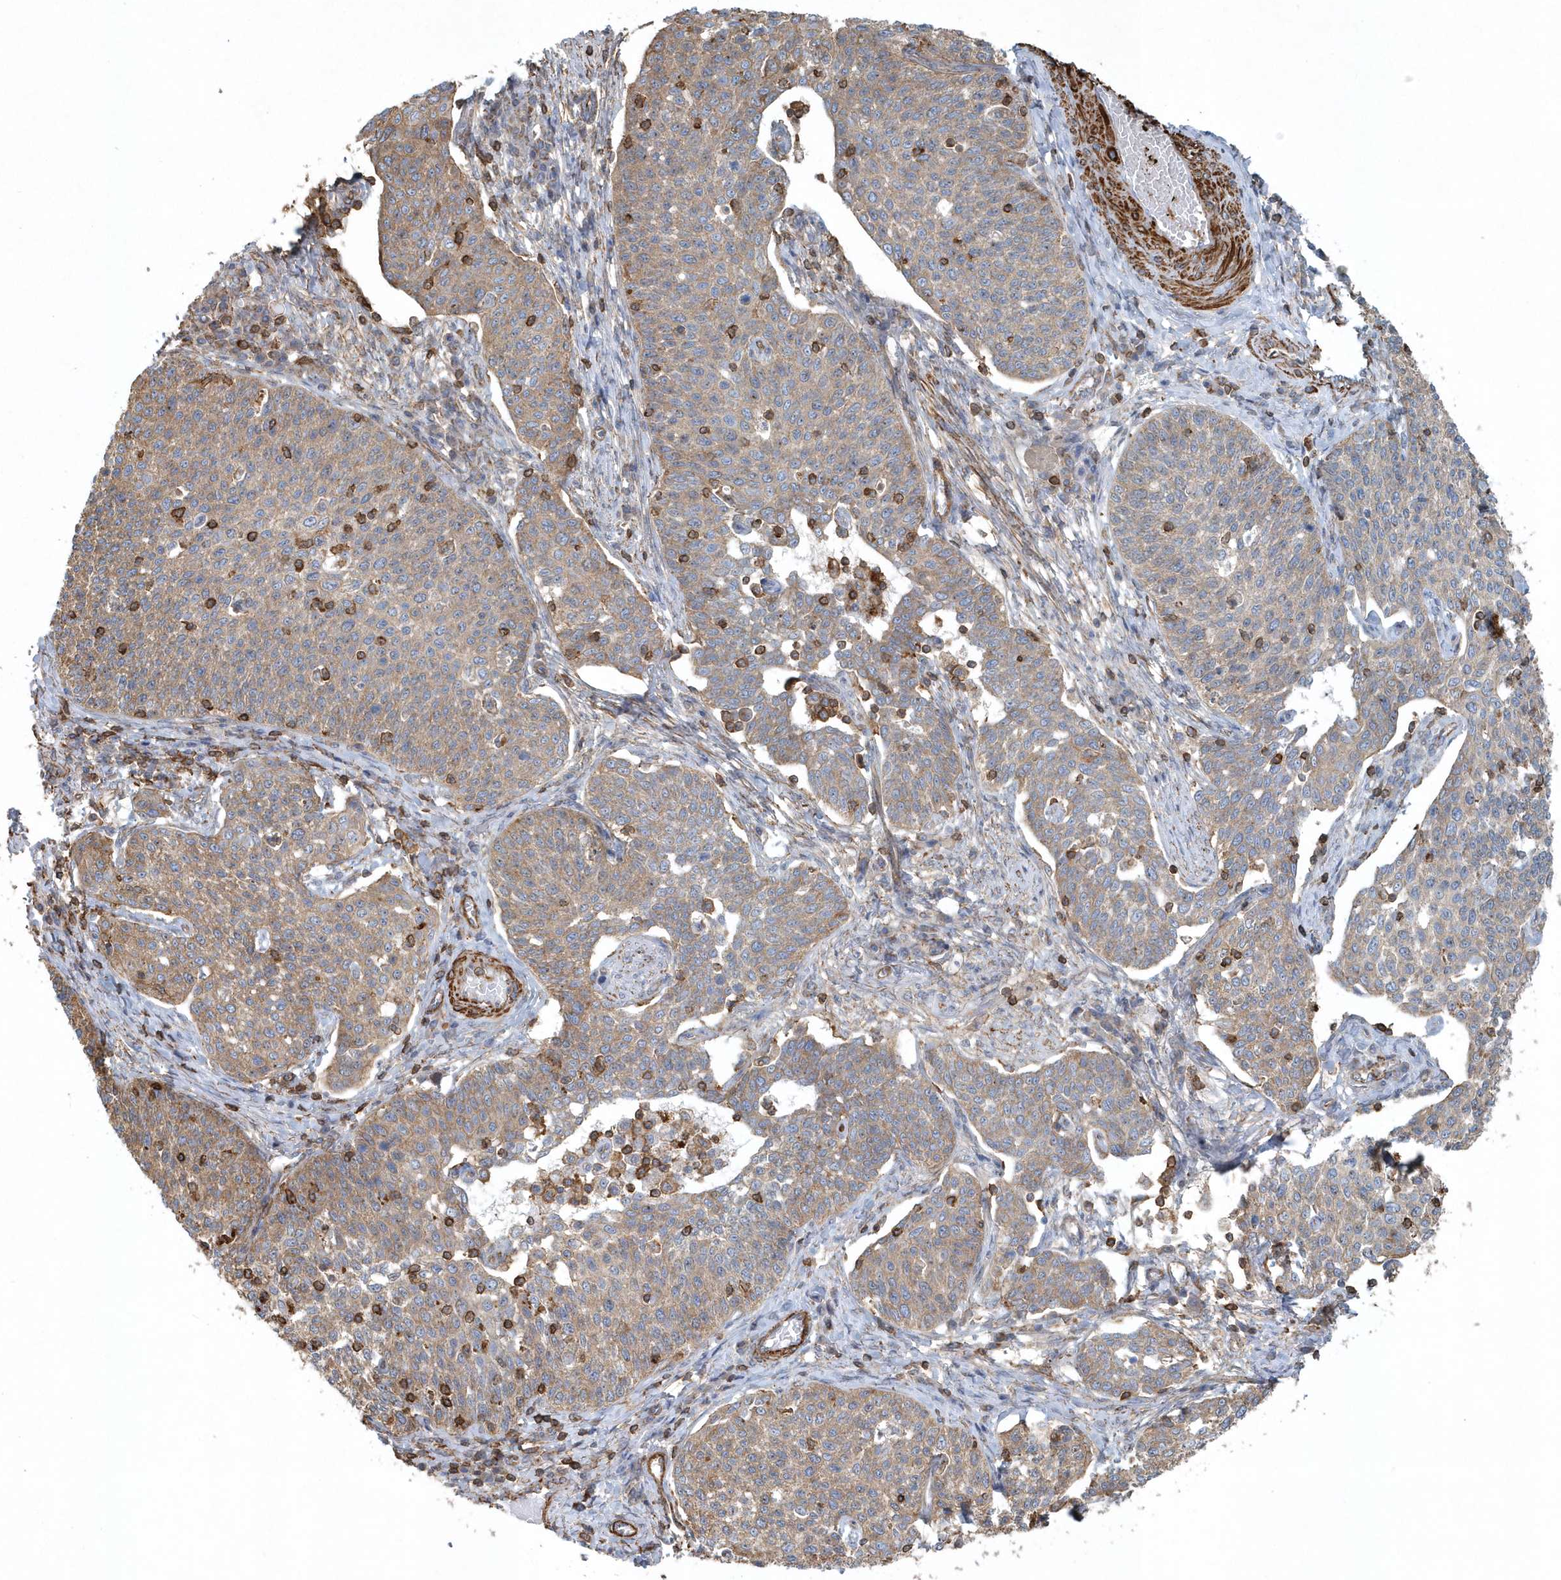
{"staining": {"intensity": "weak", "quantity": ">75%", "location": "cytoplasmic/membranous"}, "tissue": "cervical cancer", "cell_type": "Tumor cells", "image_type": "cancer", "snomed": [{"axis": "morphology", "description": "Squamous cell carcinoma, NOS"}, {"axis": "topography", "description": "Cervix"}], "caption": "This image exhibits cervical squamous cell carcinoma stained with immunohistochemistry (IHC) to label a protein in brown. The cytoplasmic/membranous of tumor cells show weak positivity for the protein. Nuclei are counter-stained blue.", "gene": "MMUT", "patient": {"sex": "female", "age": 34}}